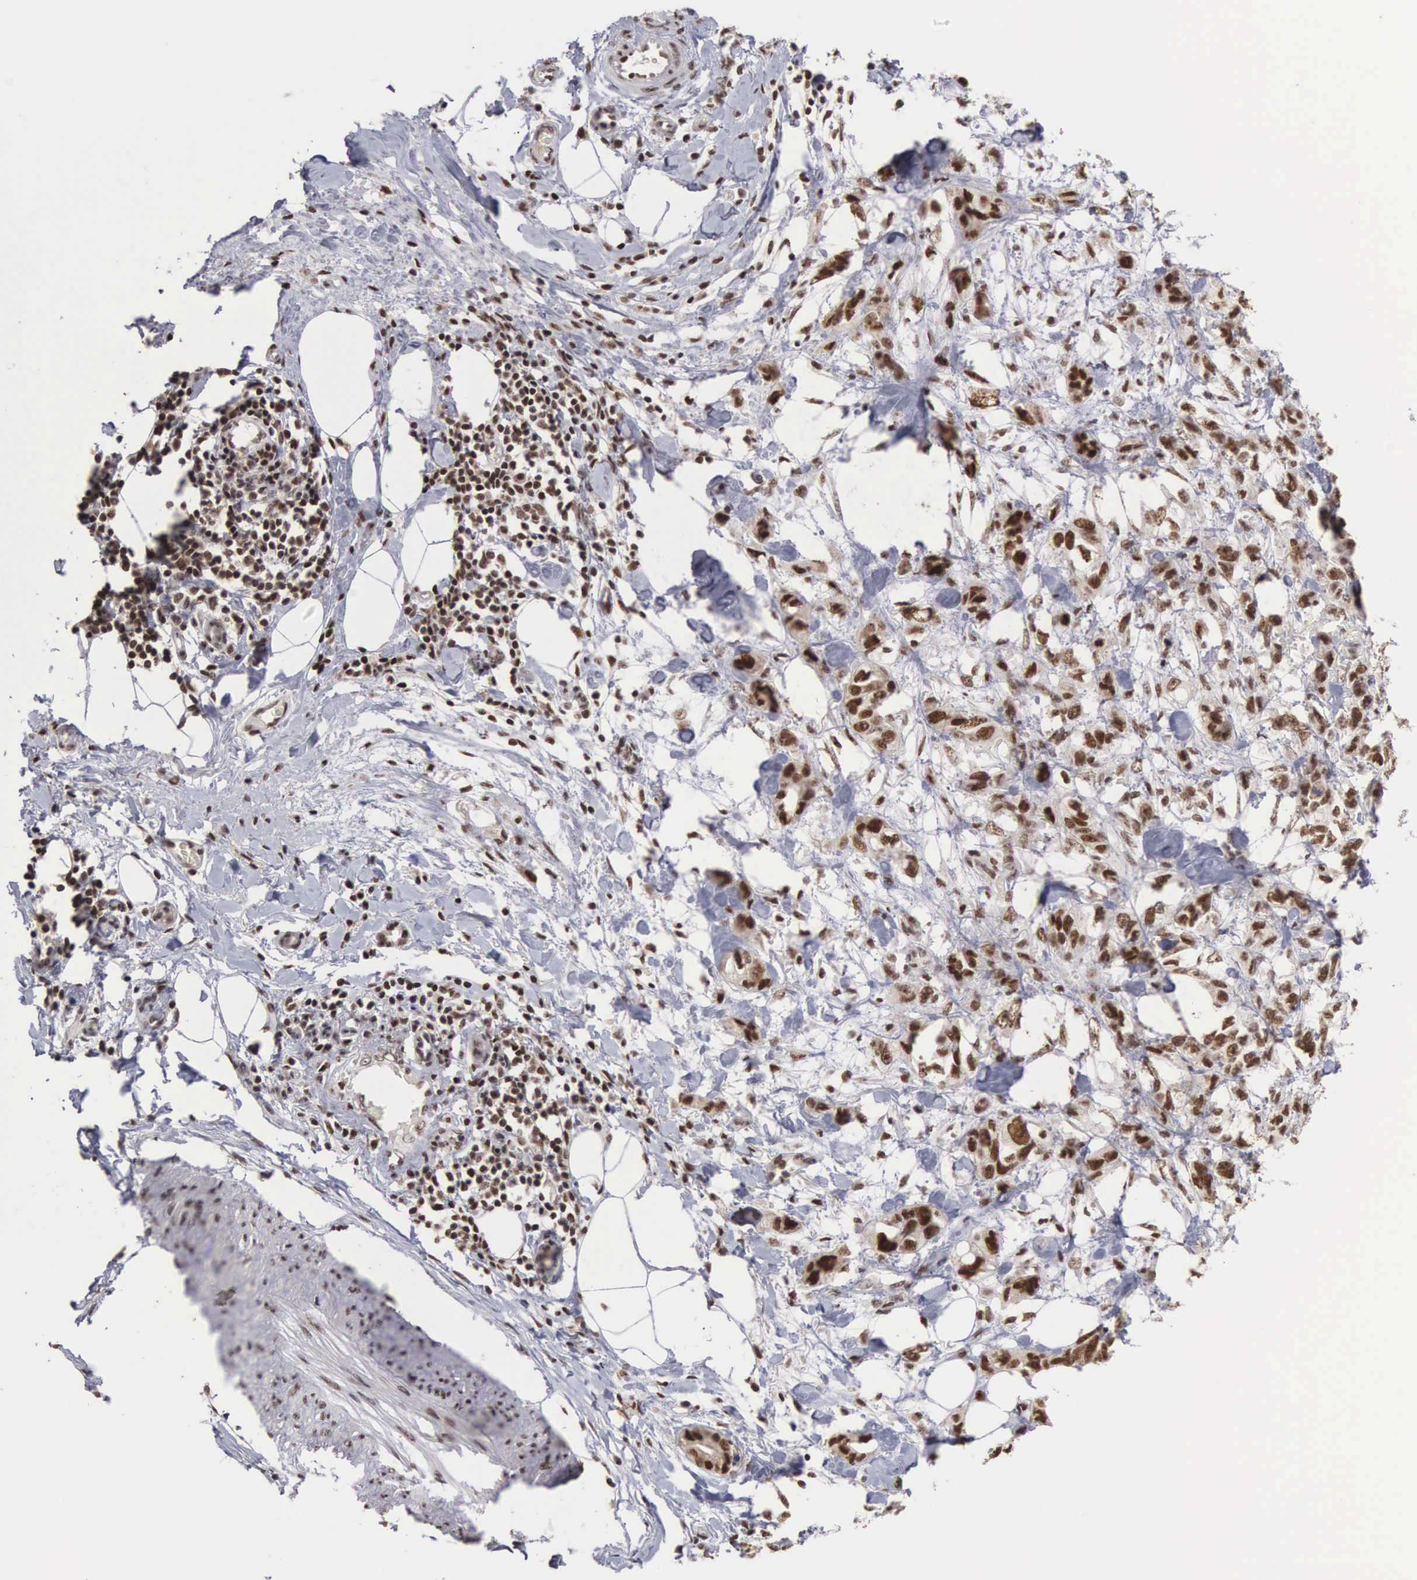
{"staining": {"intensity": "strong", "quantity": ">75%", "location": "nuclear"}, "tissue": "stomach cancer", "cell_type": "Tumor cells", "image_type": "cancer", "snomed": [{"axis": "morphology", "description": "Adenocarcinoma, NOS"}, {"axis": "topography", "description": "Stomach, upper"}], "caption": "Tumor cells display high levels of strong nuclear positivity in about >75% of cells in human stomach cancer (adenocarcinoma).", "gene": "HTATSF1", "patient": {"sex": "male", "age": 47}}